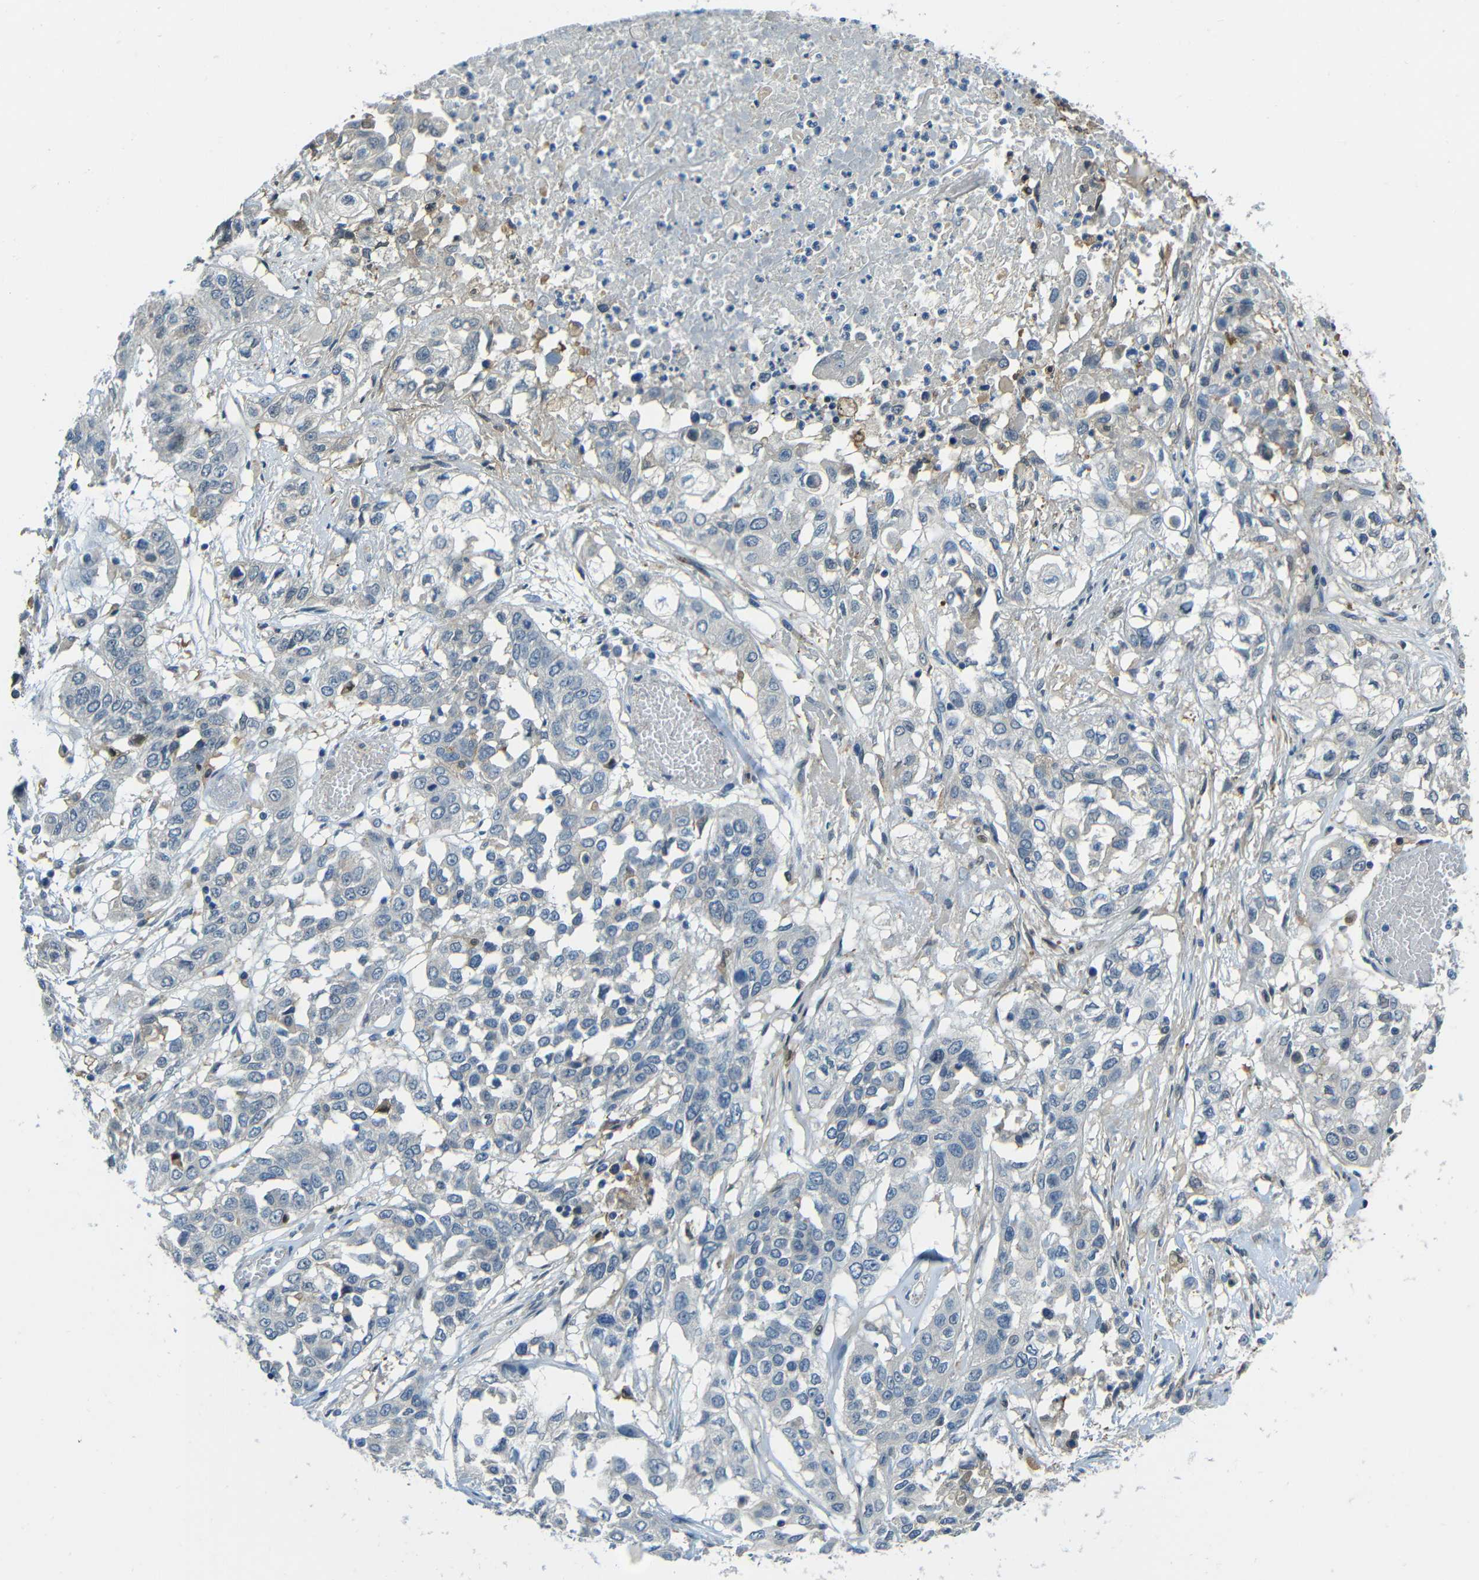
{"staining": {"intensity": "negative", "quantity": "none", "location": "none"}, "tissue": "lung cancer", "cell_type": "Tumor cells", "image_type": "cancer", "snomed": [{"axis": "morphology", "description": "Squamous cell carcinoma, NOS"}, {"axis": "topography", "description": "Lung"}], "caption": "Tumor cells show no significant expression in squamous cell carcinoma (lung).", "gene": "CYP26B1", "patient": {"sex": "male", "age": 71}}